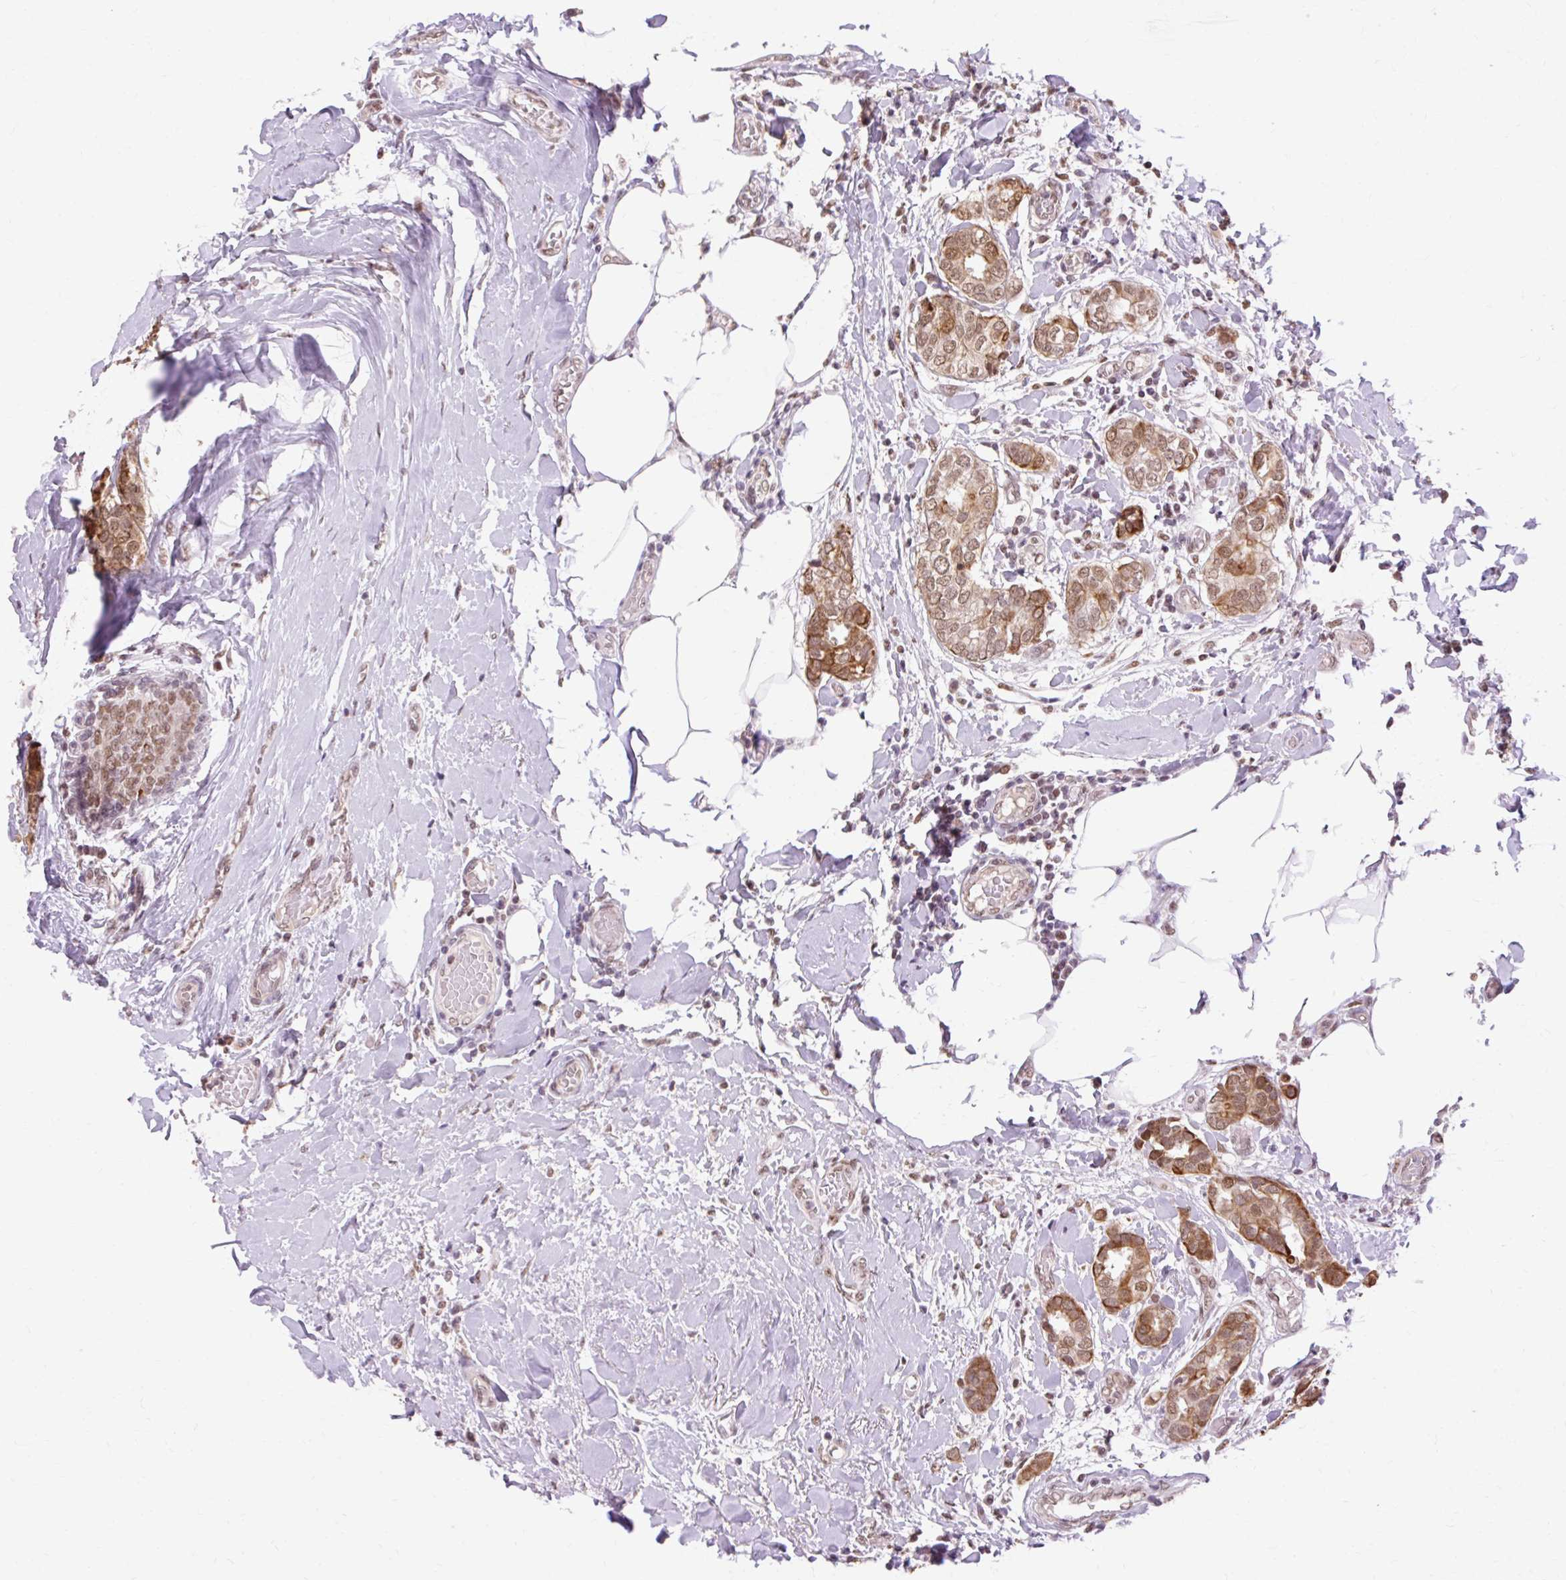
{"staining": {"intensity": "moderate", "quantity": ">75%", "location": "cytoplasmic/membranous,nuclear"}, "tissue": "breast cancer", "cell_type": "Tumor cells", "image_type": "cancer", "snomed": [{"axis": "morphology", "description": "Duct carcinoma"}, {"axis": "topography", "description": "Breast"}], "caption": "Protein analysis of breast cancer (intraductal carcinoma) tissue exhibits moderate cytoplasmic/membranous and nuclear positivity in approximately >75% of tumor cells. (DAB (3,3'-diaminobenzidine) = brown stain, brightfield microscopy at high magnification).", "gene": "NPIPB12", "patient": {"sex": "female", "age": 73}}